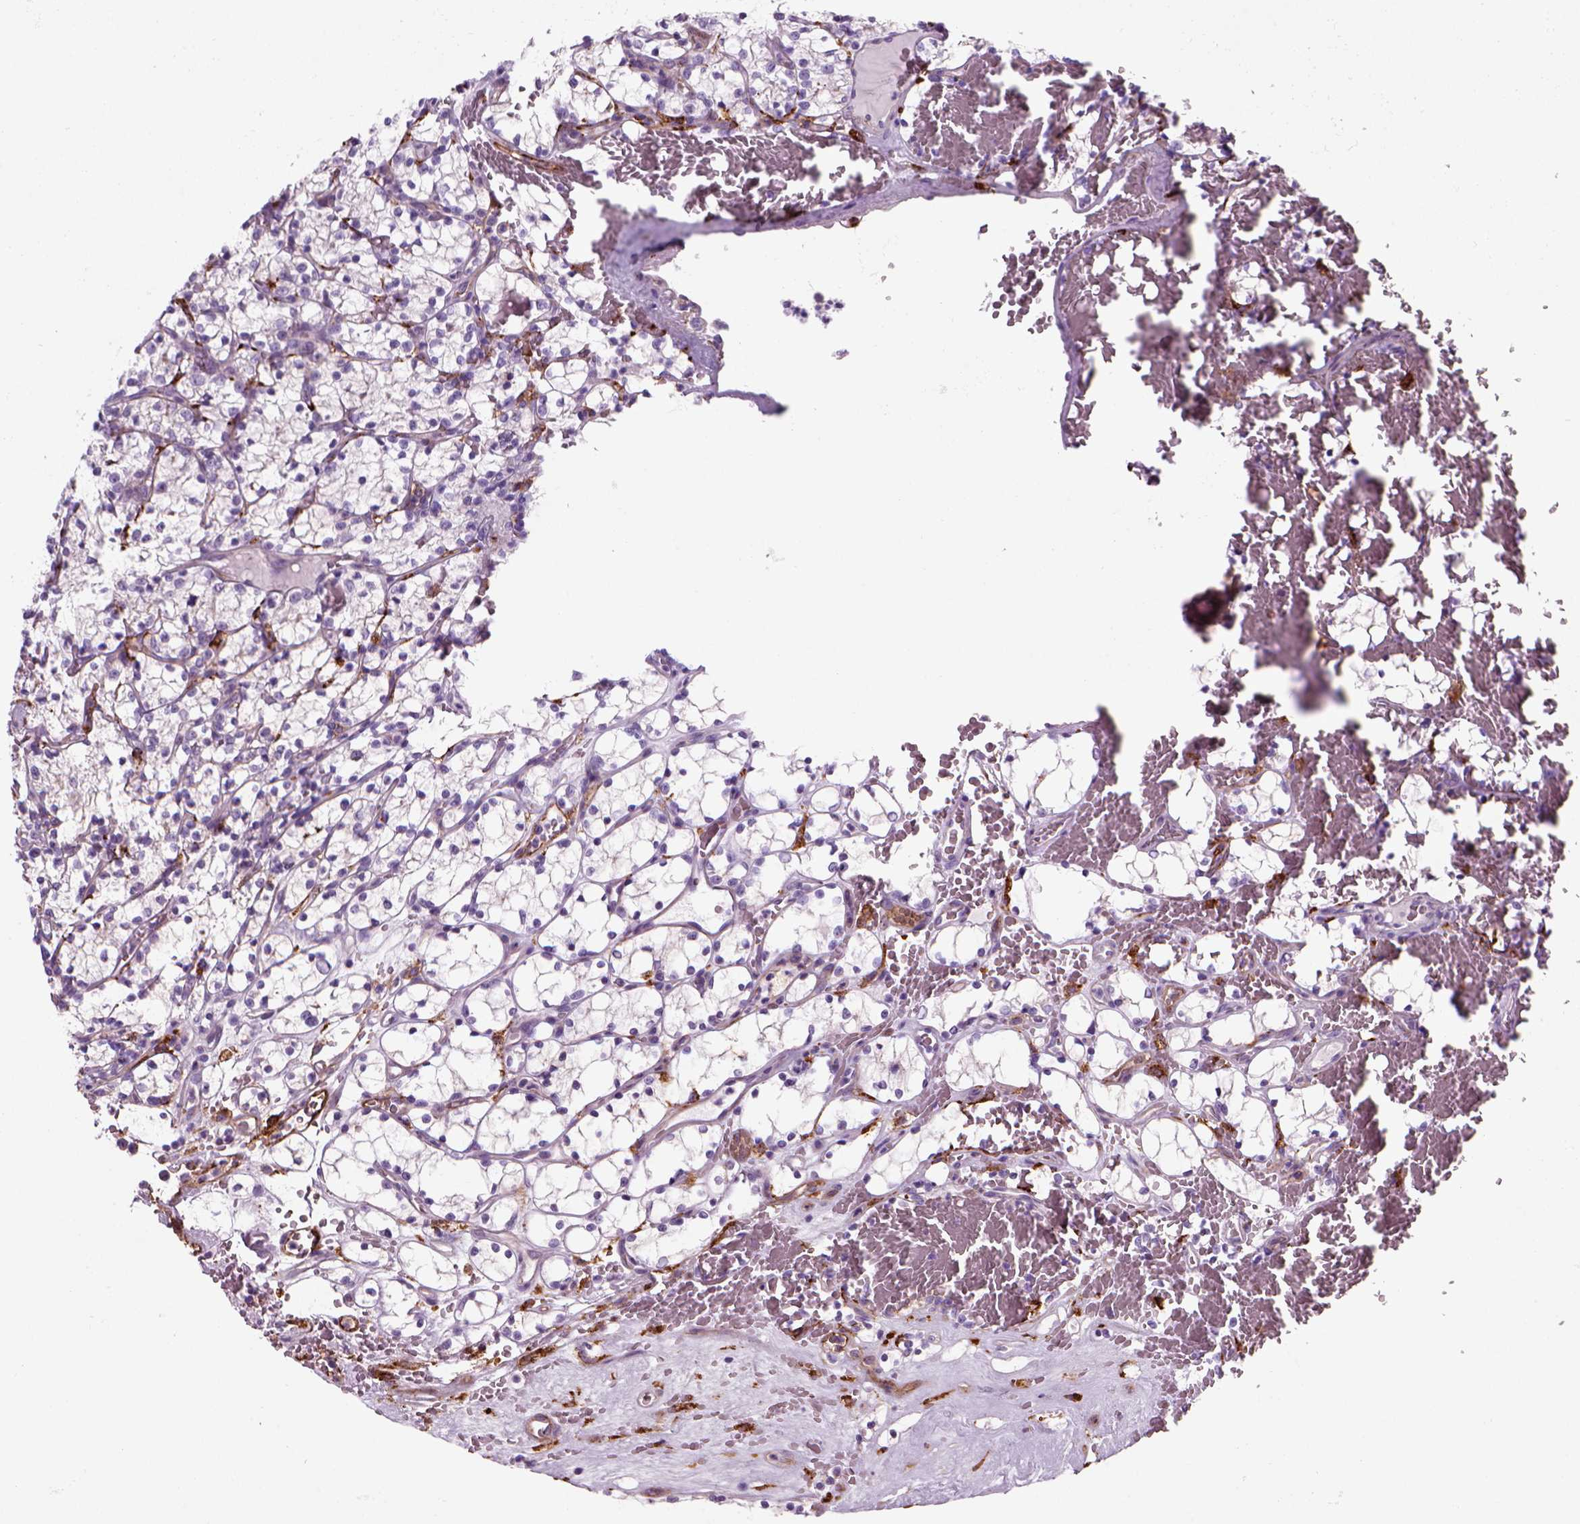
{"staining": {"intensity": "negative", "quantity": "none", "location": "none"}, "tissue": "renal cancer", "cell_type": "Tumor cells", "image_type": "cancer", "snomed": [{"axis": "morphology", "description": "Adenocarcinoma, NOS"}, {"axis": "topography", "description": "Kidney"}], "caption": "High magnification brightfield microscopy of renal cancer stained with DAB (brown) and counterstained with hematoxylin (blue): tumor cells show no significant staining.", "gene": "MARCKS", "patient": {"sex": "female", "age": 69}}